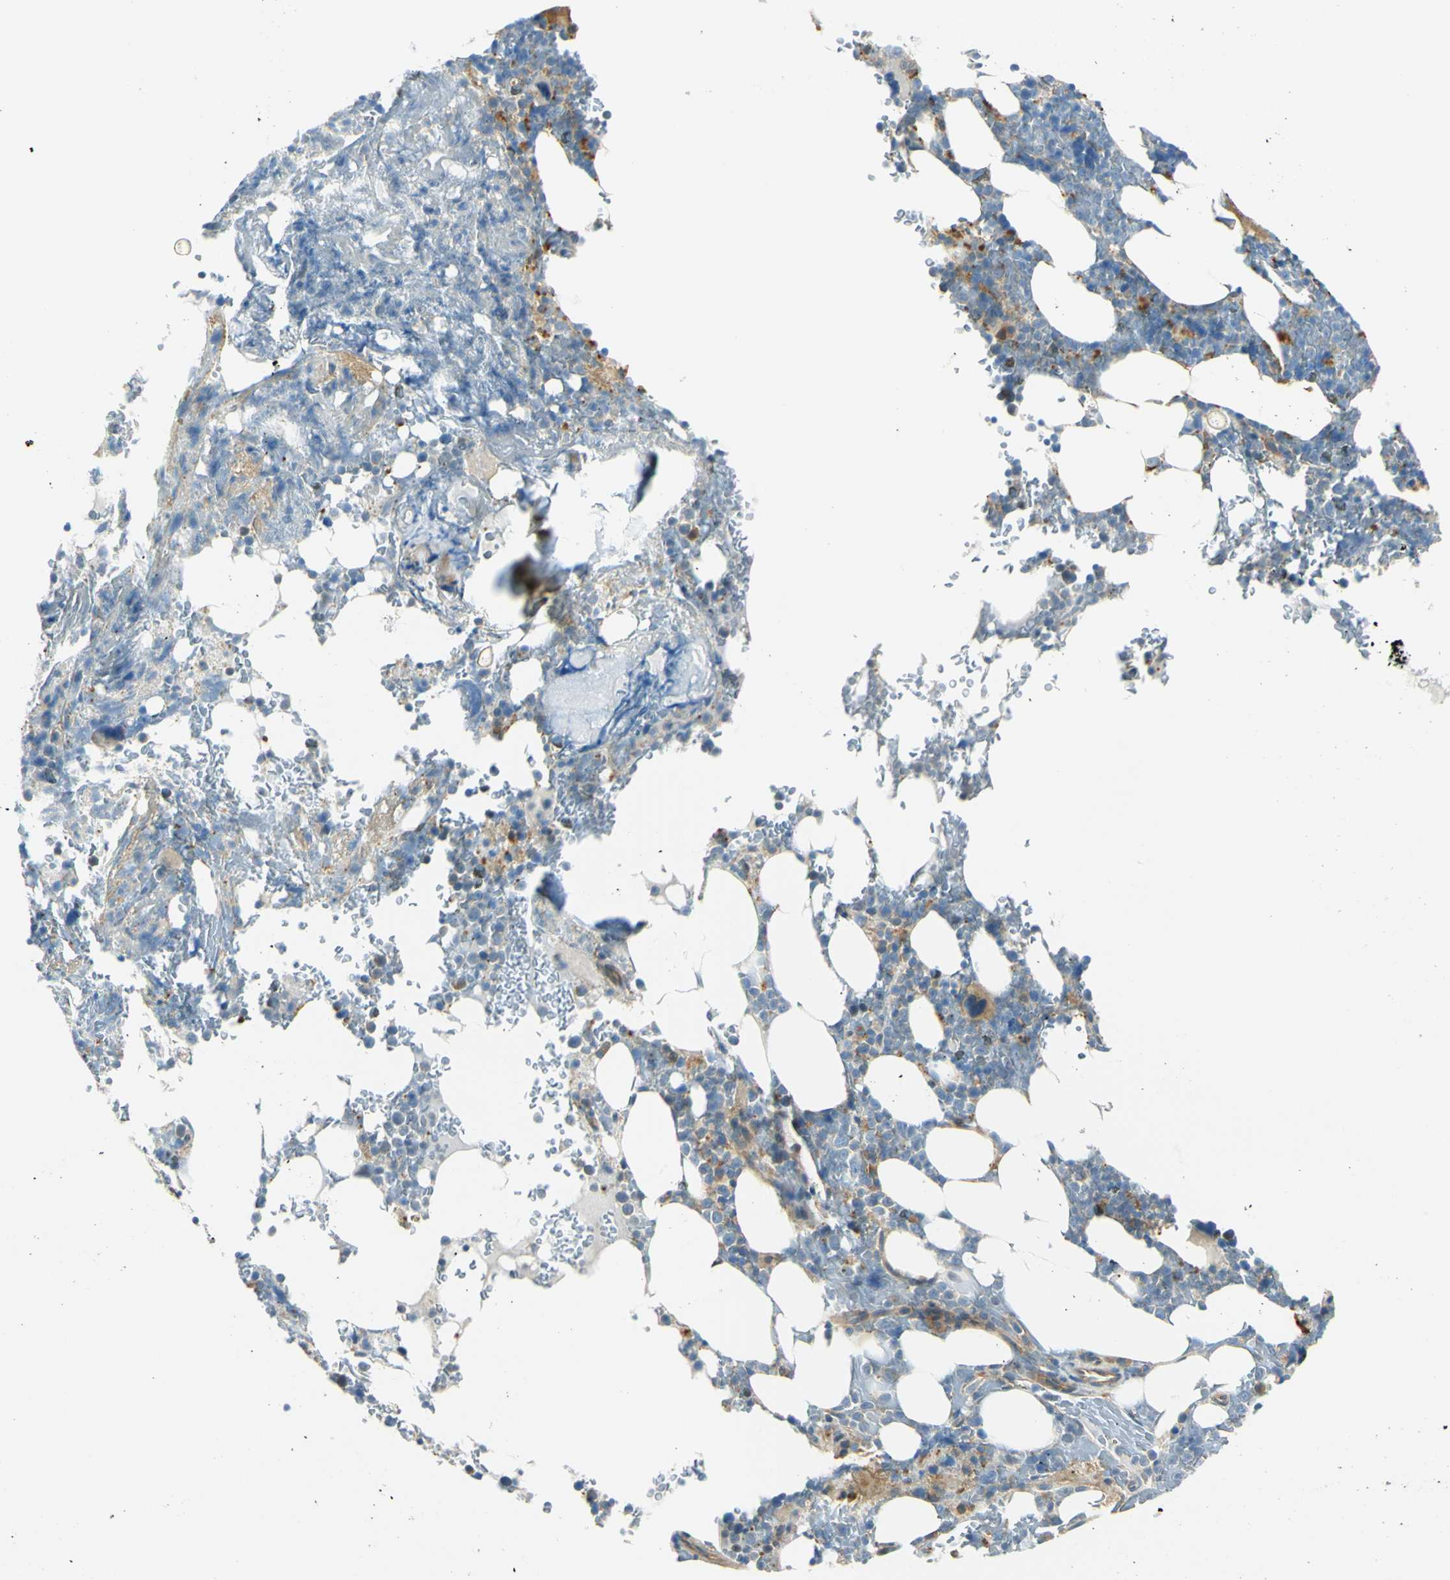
{"staining": {"intensity": "moderate", "quantity": "<25%", "location": "cytoplasmic/membranous"}, "tissue": "bone marrow", "cell_type": "Hematopoietic cells", "image_type": "normal", "snomed": [{"axis": "morphology", "description": "Normal tissue, NOS"}, {"axis": "topography", "description": "Bone marrow"}], "caption": "Bone marrow stained with DAB (3,3'-diaminobenzidine) immunohistochemistry reveals low levels of moderate cytoplasmic/membranous positivity in about <25% of hematopoietic cells.", "gene": "LAMA3", "patient": {"sex": "female", "age": 73}}